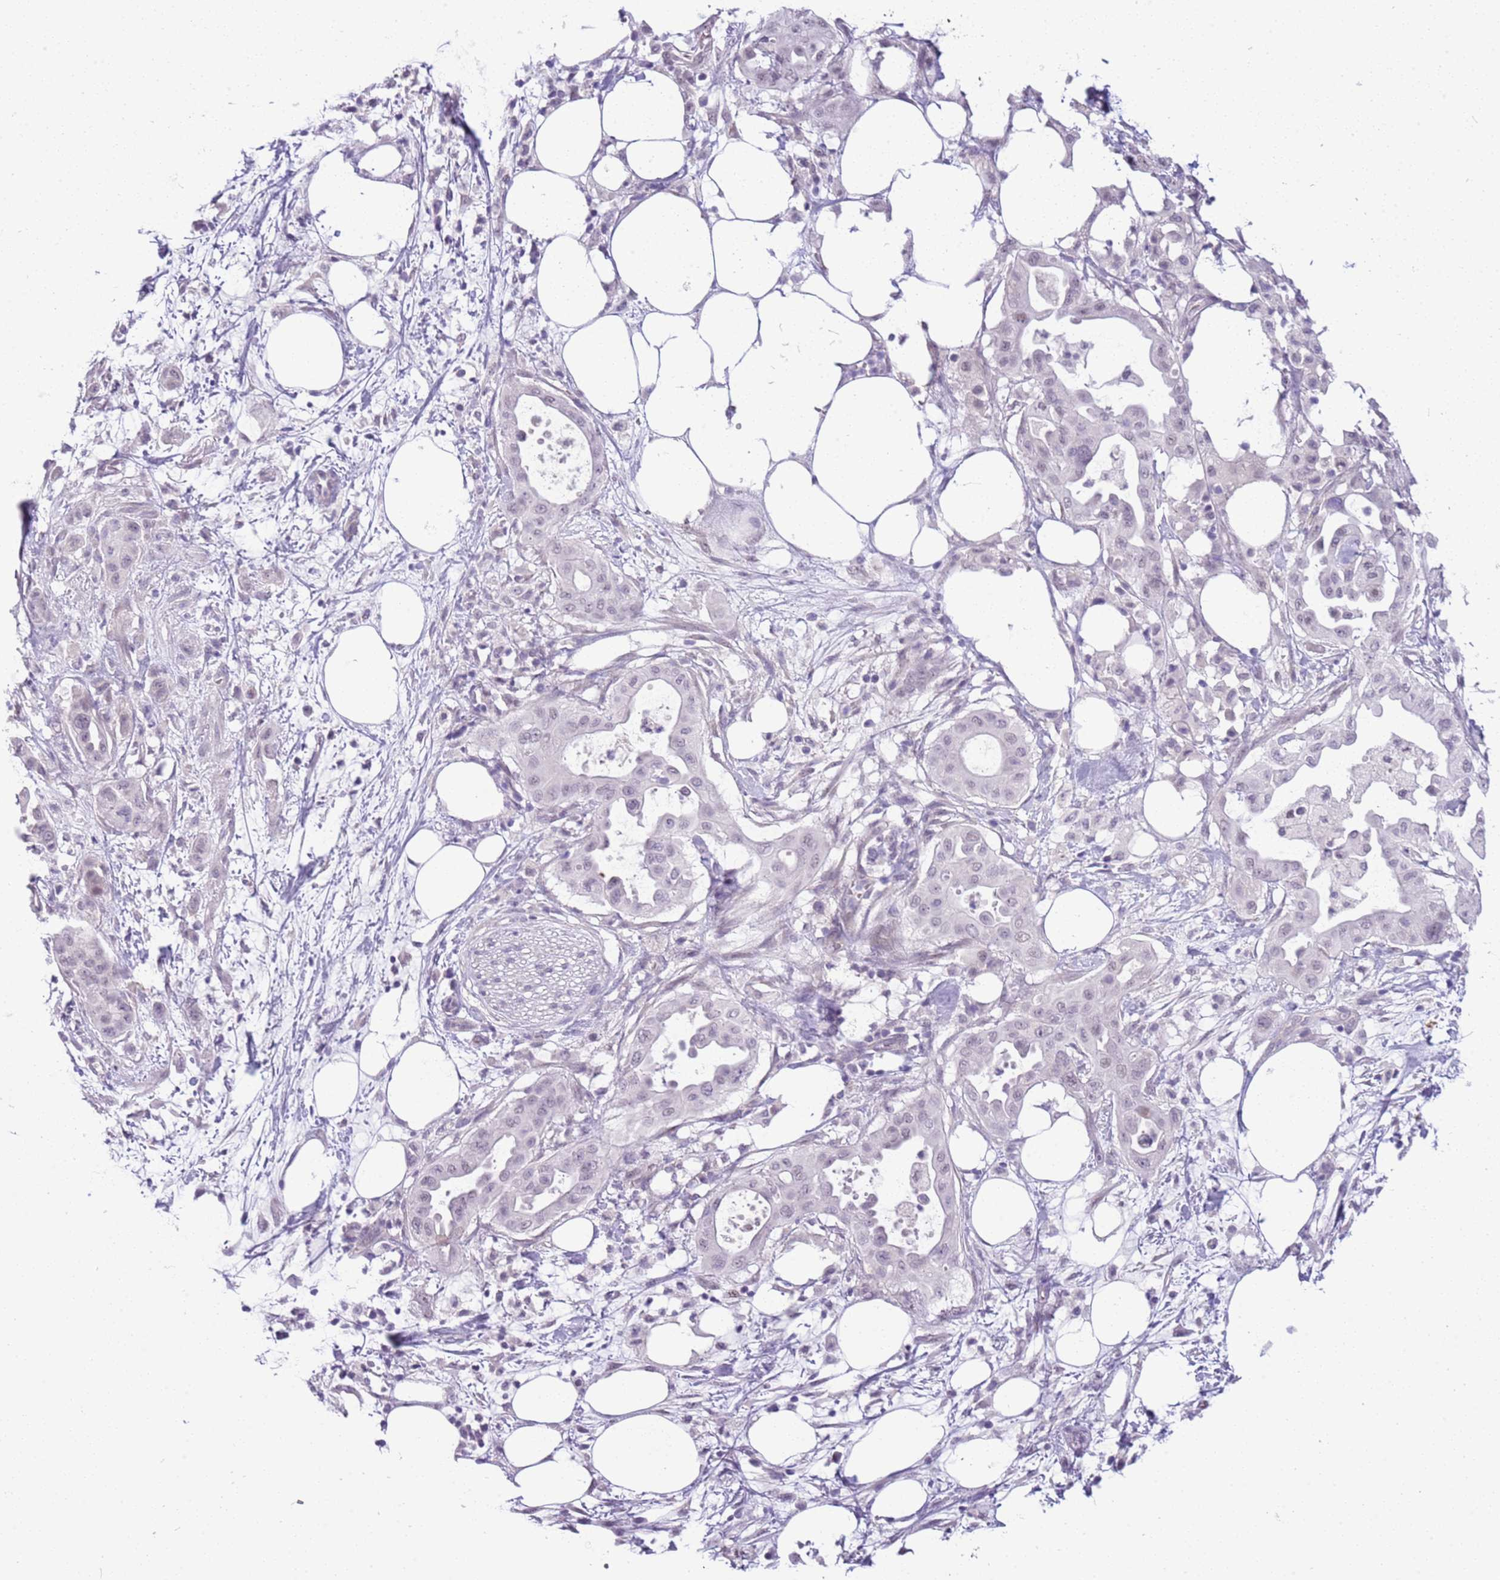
{"staining": {"intensity": "negative", "quantity": "none", "location": "none"}, "tissue": "pancreatic cancer", "cell_type": "Tumor cells", "image_type": "cancer", "snomed": [{"axis": "morphology", "description": "Adenocarcinoma, NOS"}, {"axis": "topography", "description": "Pancreas"}], "caption": "High magnification brightfield microscopy of pancreatic cancer (adenocarcinoma) stained with DAB (3,3'-diaminobenzidine) (brown) and counterstained with hematoxylin (blue): tumor cells show no significant staining. (Immunohistochemistry (ihc), brightfield microscopy, high magnification).", "gene": "FAM120C", "patient": {"sex": "male", "age": 68}}